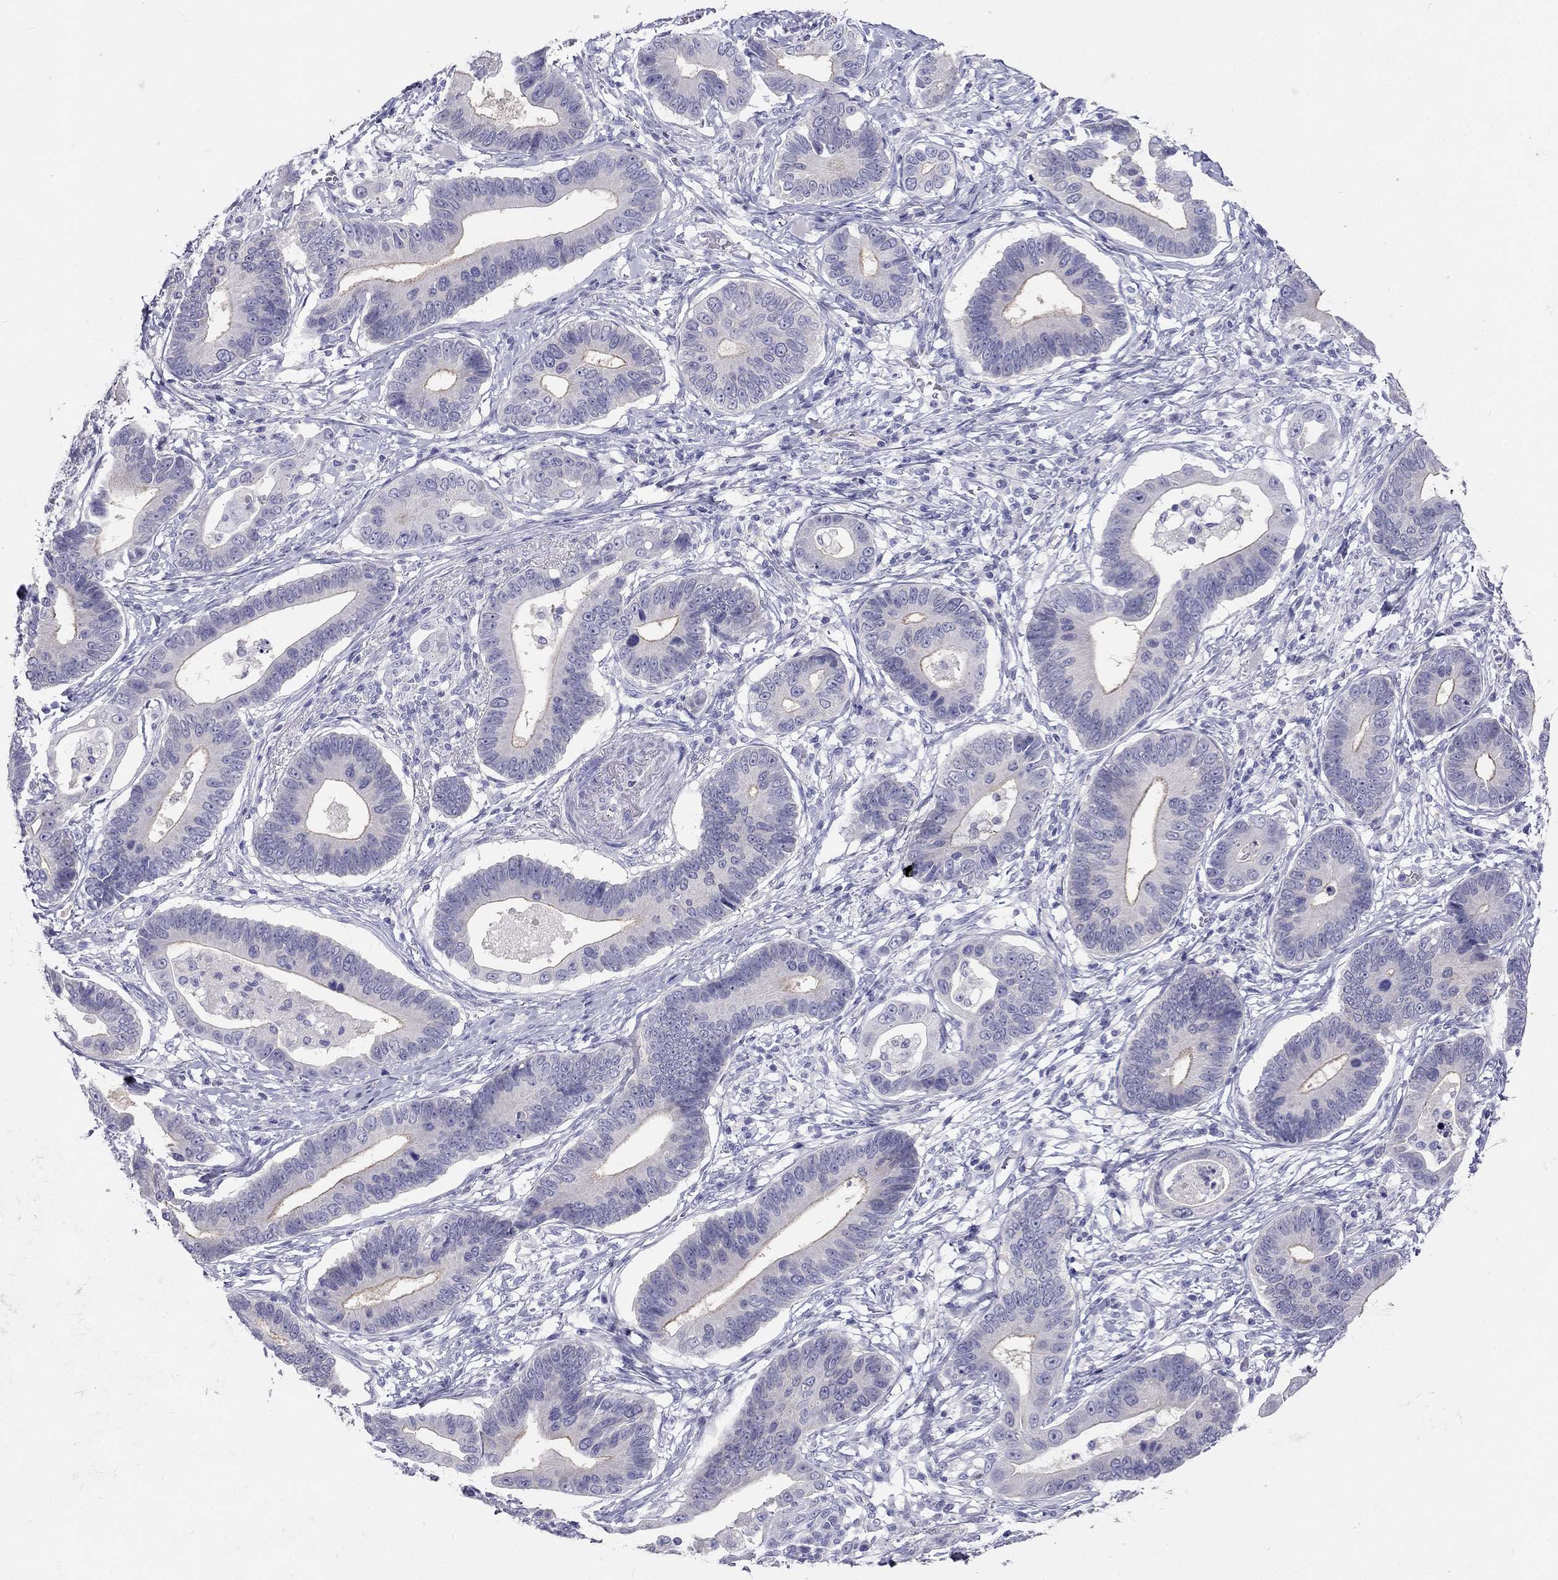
{"staining": {"intensity": "negative", "quantity": "none", "location": "none"}, "tissue": "stomach cancer", "cell_type": "Tumor cells", "image_type": "cancer", "snomed": [{"axis": "morphology", "description": "Adenocarcinoma, NOS"}, {"axis": "topography", "description": "Stomach"}], "caption": "An image of human adenocarcinoma (stomach) is negative for staining in tumor cells. (Stains: DAB (3,3'-diaminobenzidine) immunohistochemistry with hematoxylin counter stain, Microscopy: brightfield microscopy at high magnification).", "gene": "RFLNA", "patient": {"sex": "male", "age": 84}}